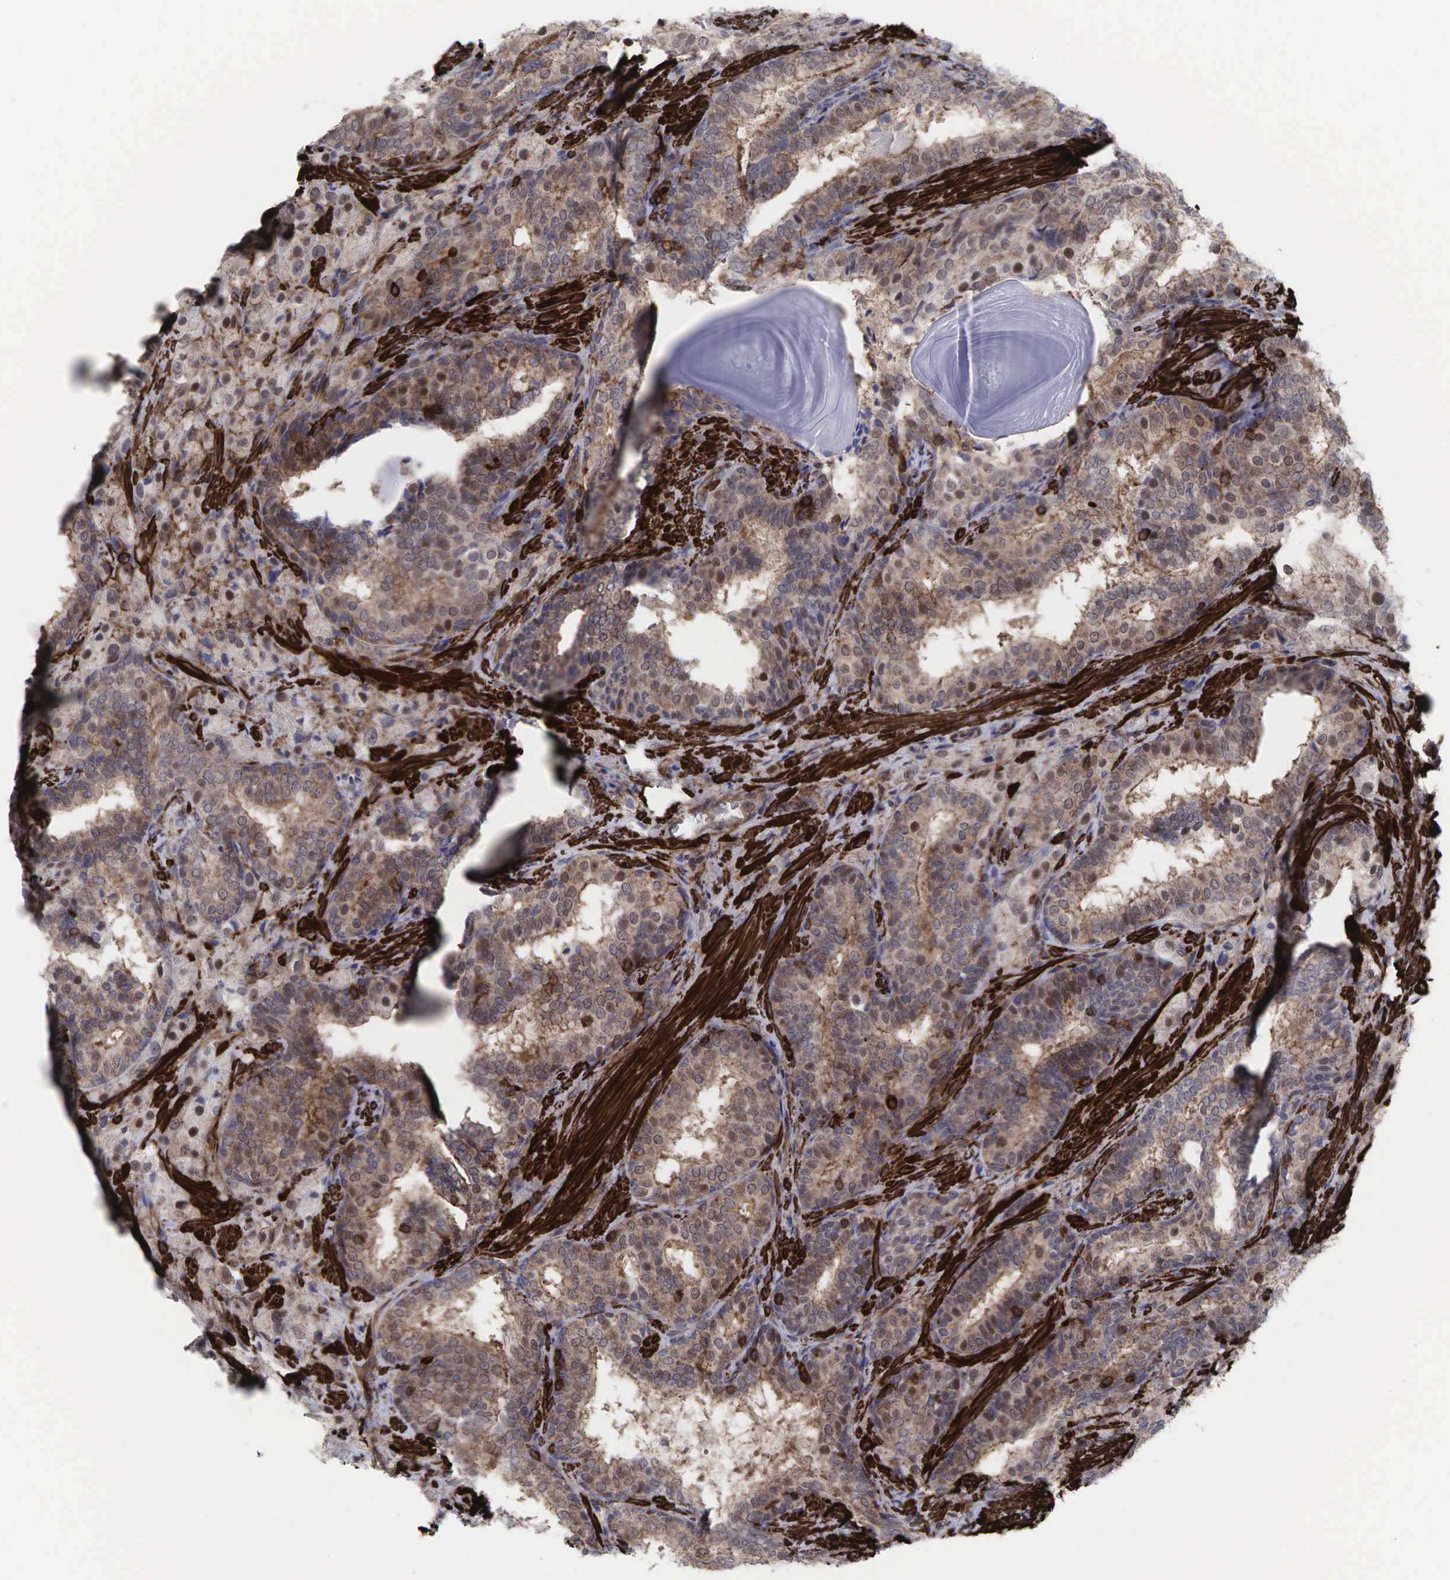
{"staining": {"intensity": "weak", "quantity": ">75%", "location": "cytoplasmic/membranous"}, "tissue": "prostate cancer", "cell_type": "Tumor cells", "image_type": "cancer", "snomed": [{"axis": "morphology", "description": "Adenocarcinoma, Medium grade"}, {"axis": "topography", "description": "Prostate"}], "caption": "High-magnification brightfield microscopy of prostate cancer (adenocarcinoma (medium-grade)) stained with DAB (brown) and counterstained with hematoxylin (blue). tumor cells exhibit weak cytoplasmic/membranous positivity is seen in approximately>75% of cells.", "gene": "GPRASP1", "patient": {"sex": "male", "age": 70}}